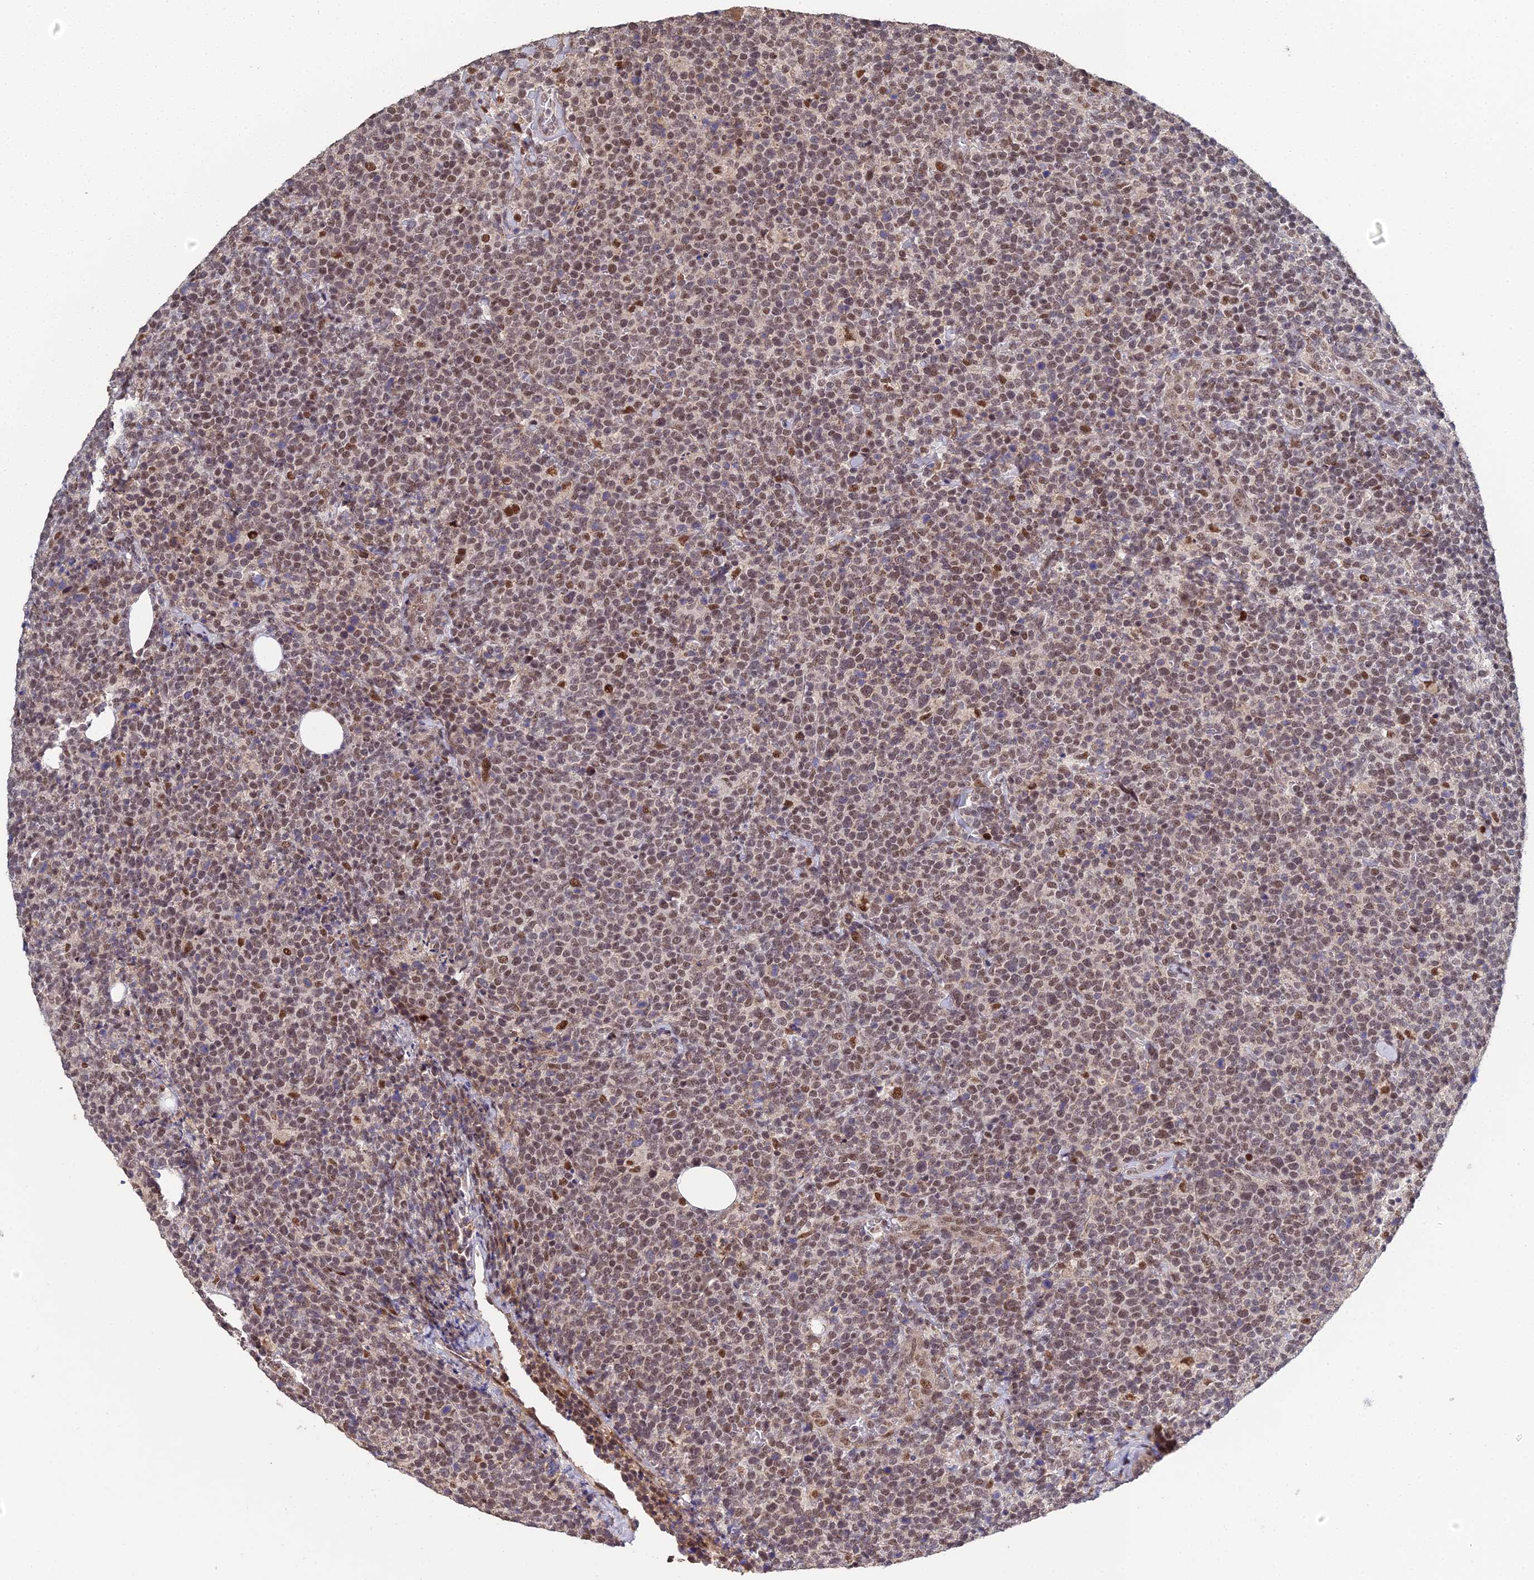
{"staining": {"intensity": "moderate", "quantity": "25%-75%", "location": "nuclear"}, "tissue": "lymphoma", "cell_type": "Tumor cells", "image_type": "cancer", "snomed": [{"axis": "morphology", "description": "Malignant lymphoma, non-Hodgkin's type, High grade"}, {"axis": "topography", "description": "Lymph node"}], "caption": "Human lymphoma stained with a protein marker exhibits moderate staining in tumor cells.", "gene": "ERCC5", "patient": {"sex": "male", "age": 61}}